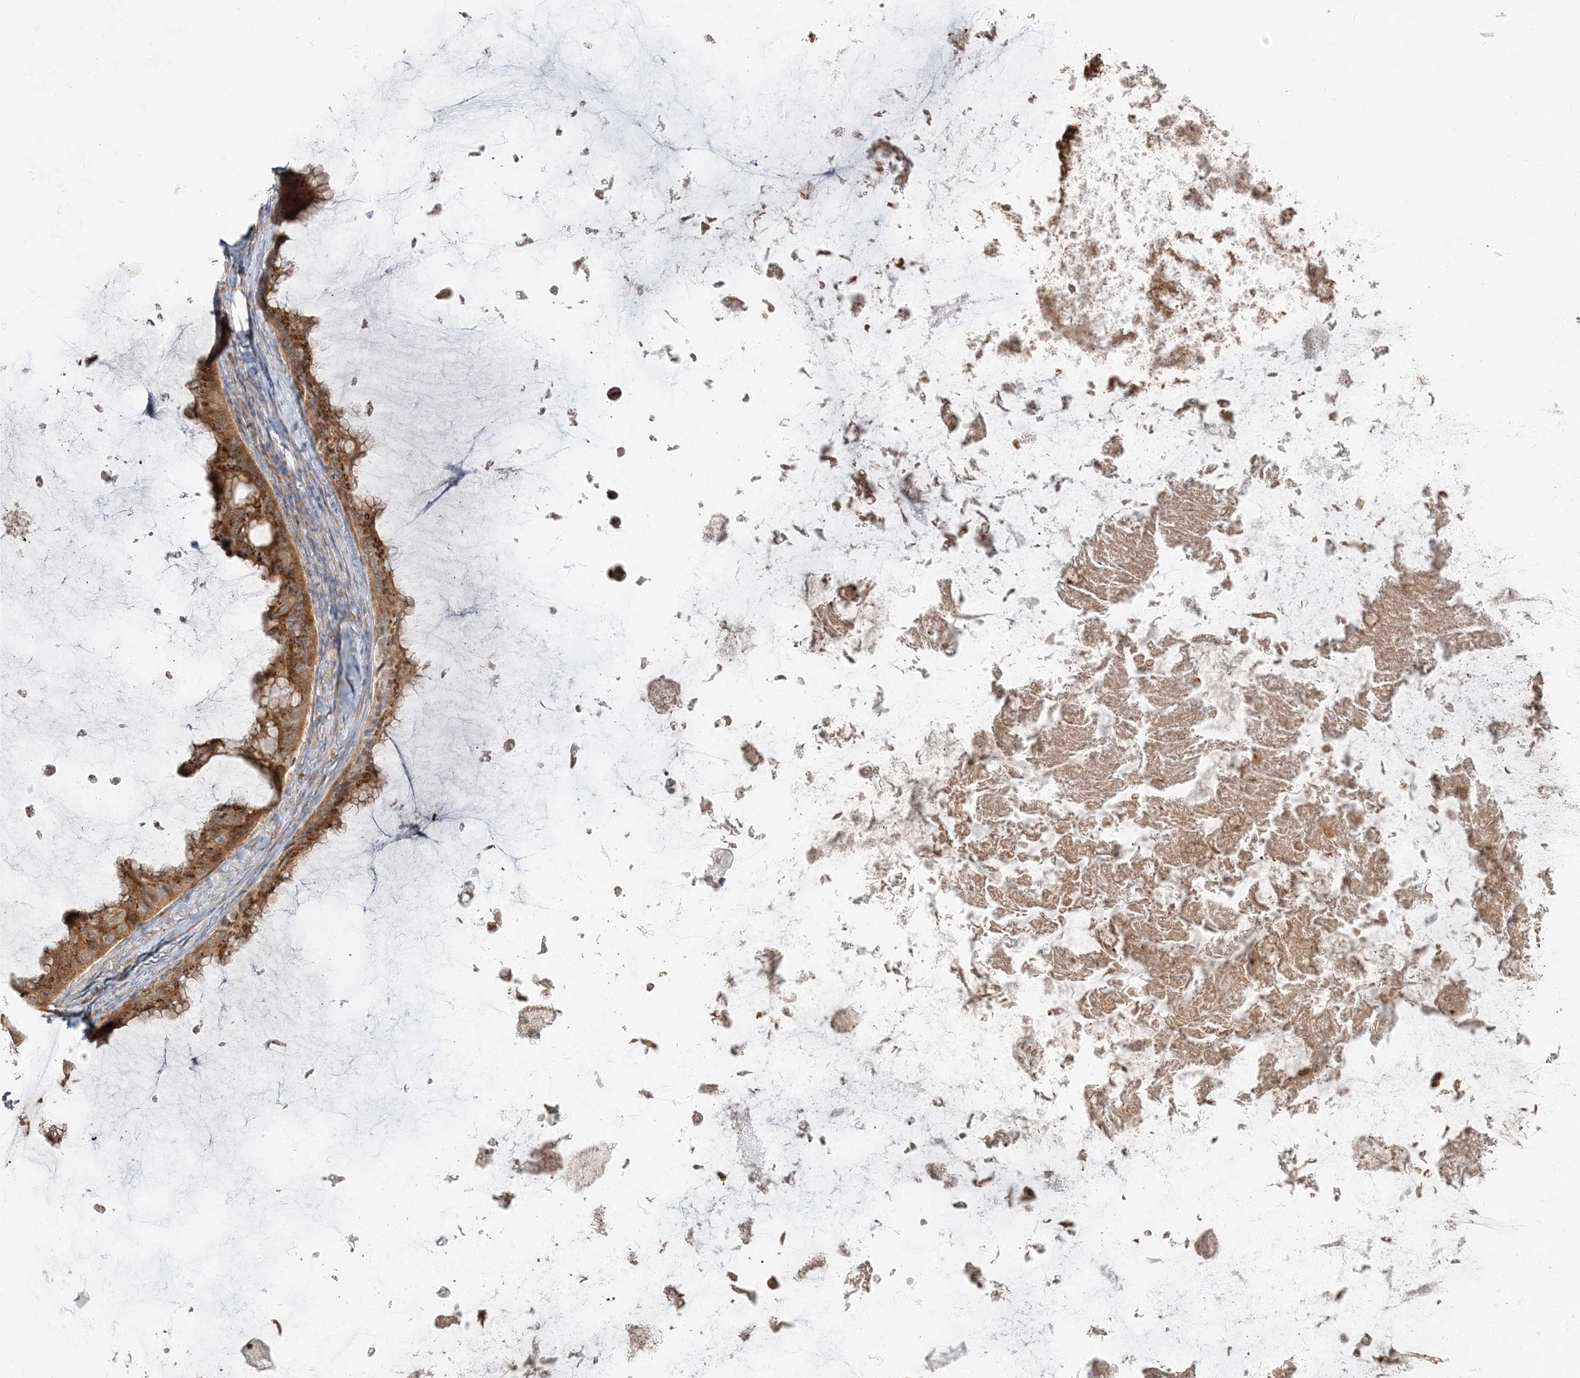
{"staining": {"intensity": "strong", "quantity": ">75%", "location": "cytoplasmic/membranous"}, "tissue": "ovarian cancer", "cell_type": "Tumor cells", "image_type": "cancer", "snomed": [{"axis": "morphology", "description": "Cystadenocarcinoma, mucinous, NOS"}, {"axis": "topography", "description": "Ovary"}], "caption": "DAB immunohistochemical staining of human ovarian mucinous cystadenocarcinoma displays strong cytoplasmic/membranous protein expression in about >75% of tumor cells. The protein is stained brown, and the nuclei are stained in blue (DAB IHC with brightfield microscopy, high magnification).", "gene": "RAB14", "patient": {"sex": "female", "age": 61}}